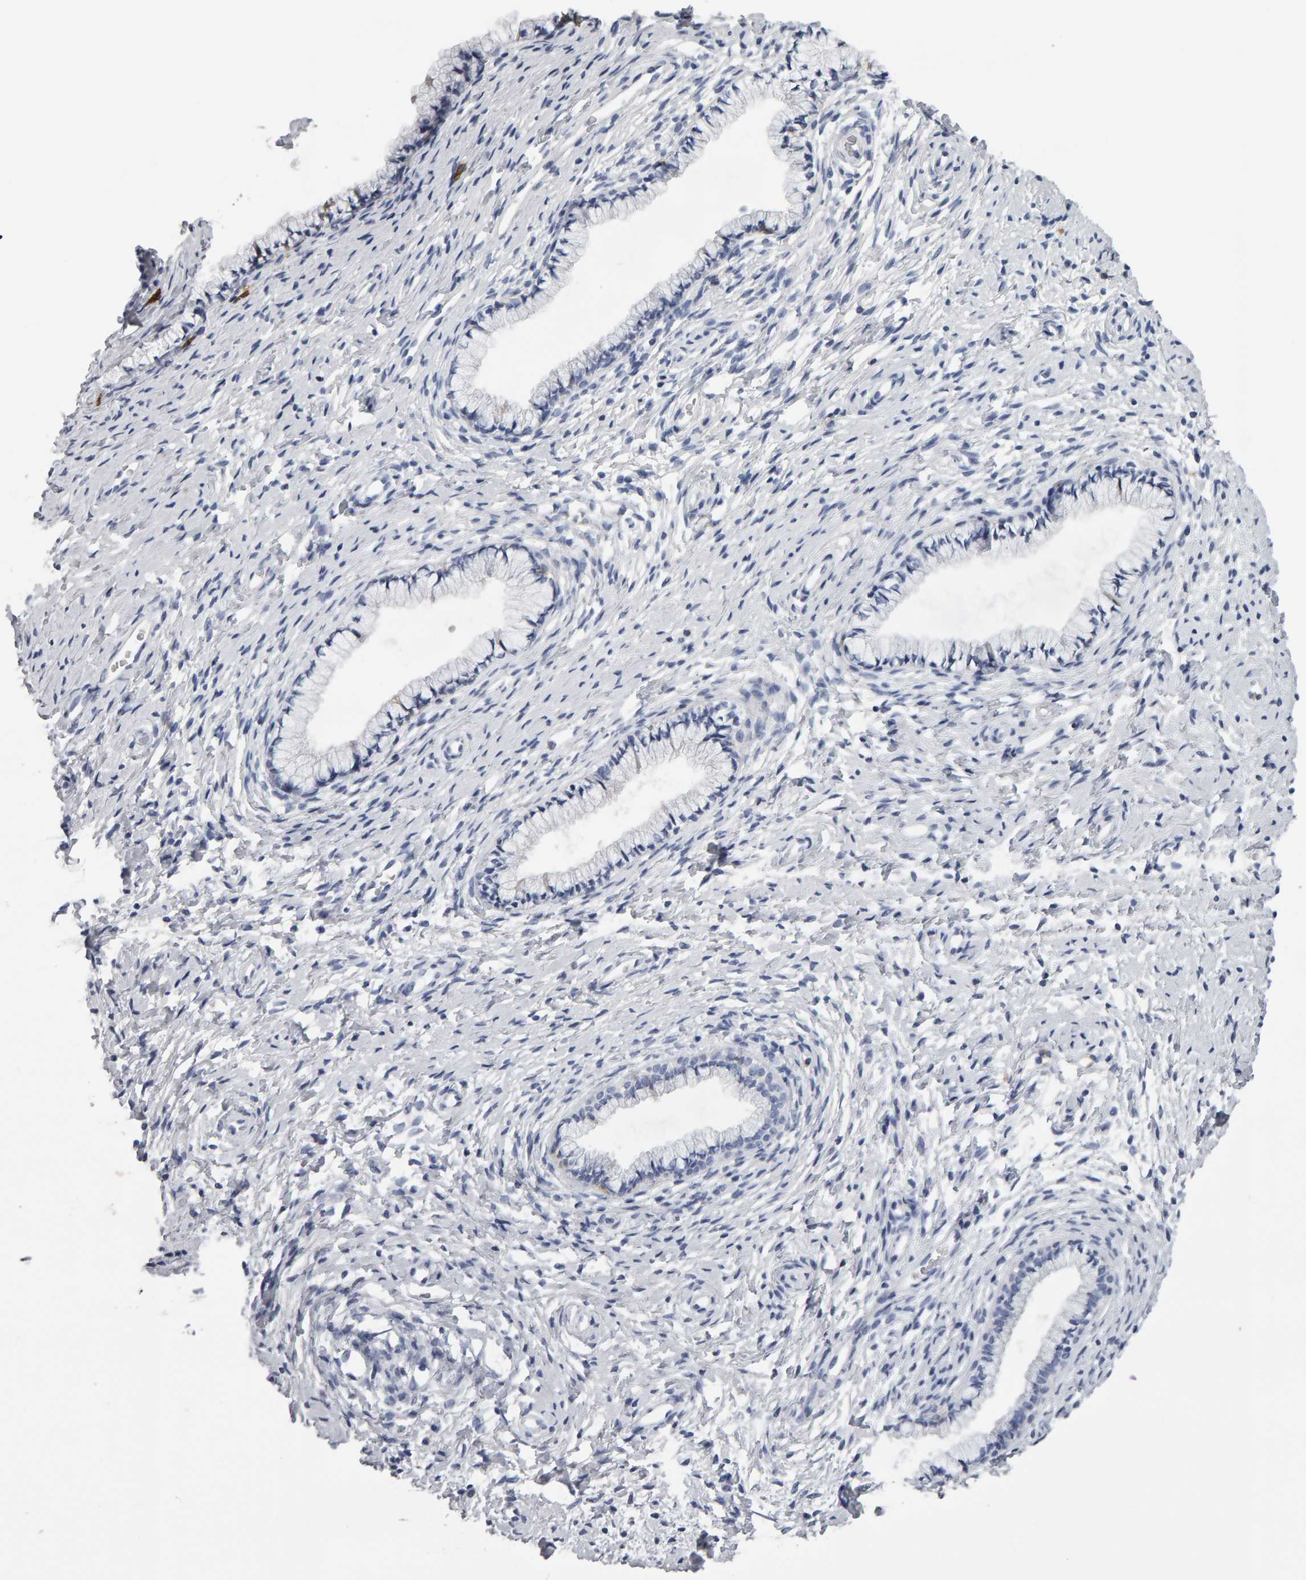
{"staining": {"intensity": "negative", "quantity": "none", "location": "none"}, "tissue": "cervix", "cell_type": "Glandular cells", "image_type": "normal", "snomed": [{"axis": "morphology", "description": "Normal tissue, NOS"}, {"axis": "topography", "description": "Cervix"}], "caption": "Immunohistochemistry (IHC) photomicrograph of normal cervix stained for a protein (brown), which shows no positivity in glandular cells. (DAB (3,3'-diaminobenzidine) IHC, high magnification).", "gene": "CD38", "patient": {"sex": "female", "age": 72}}